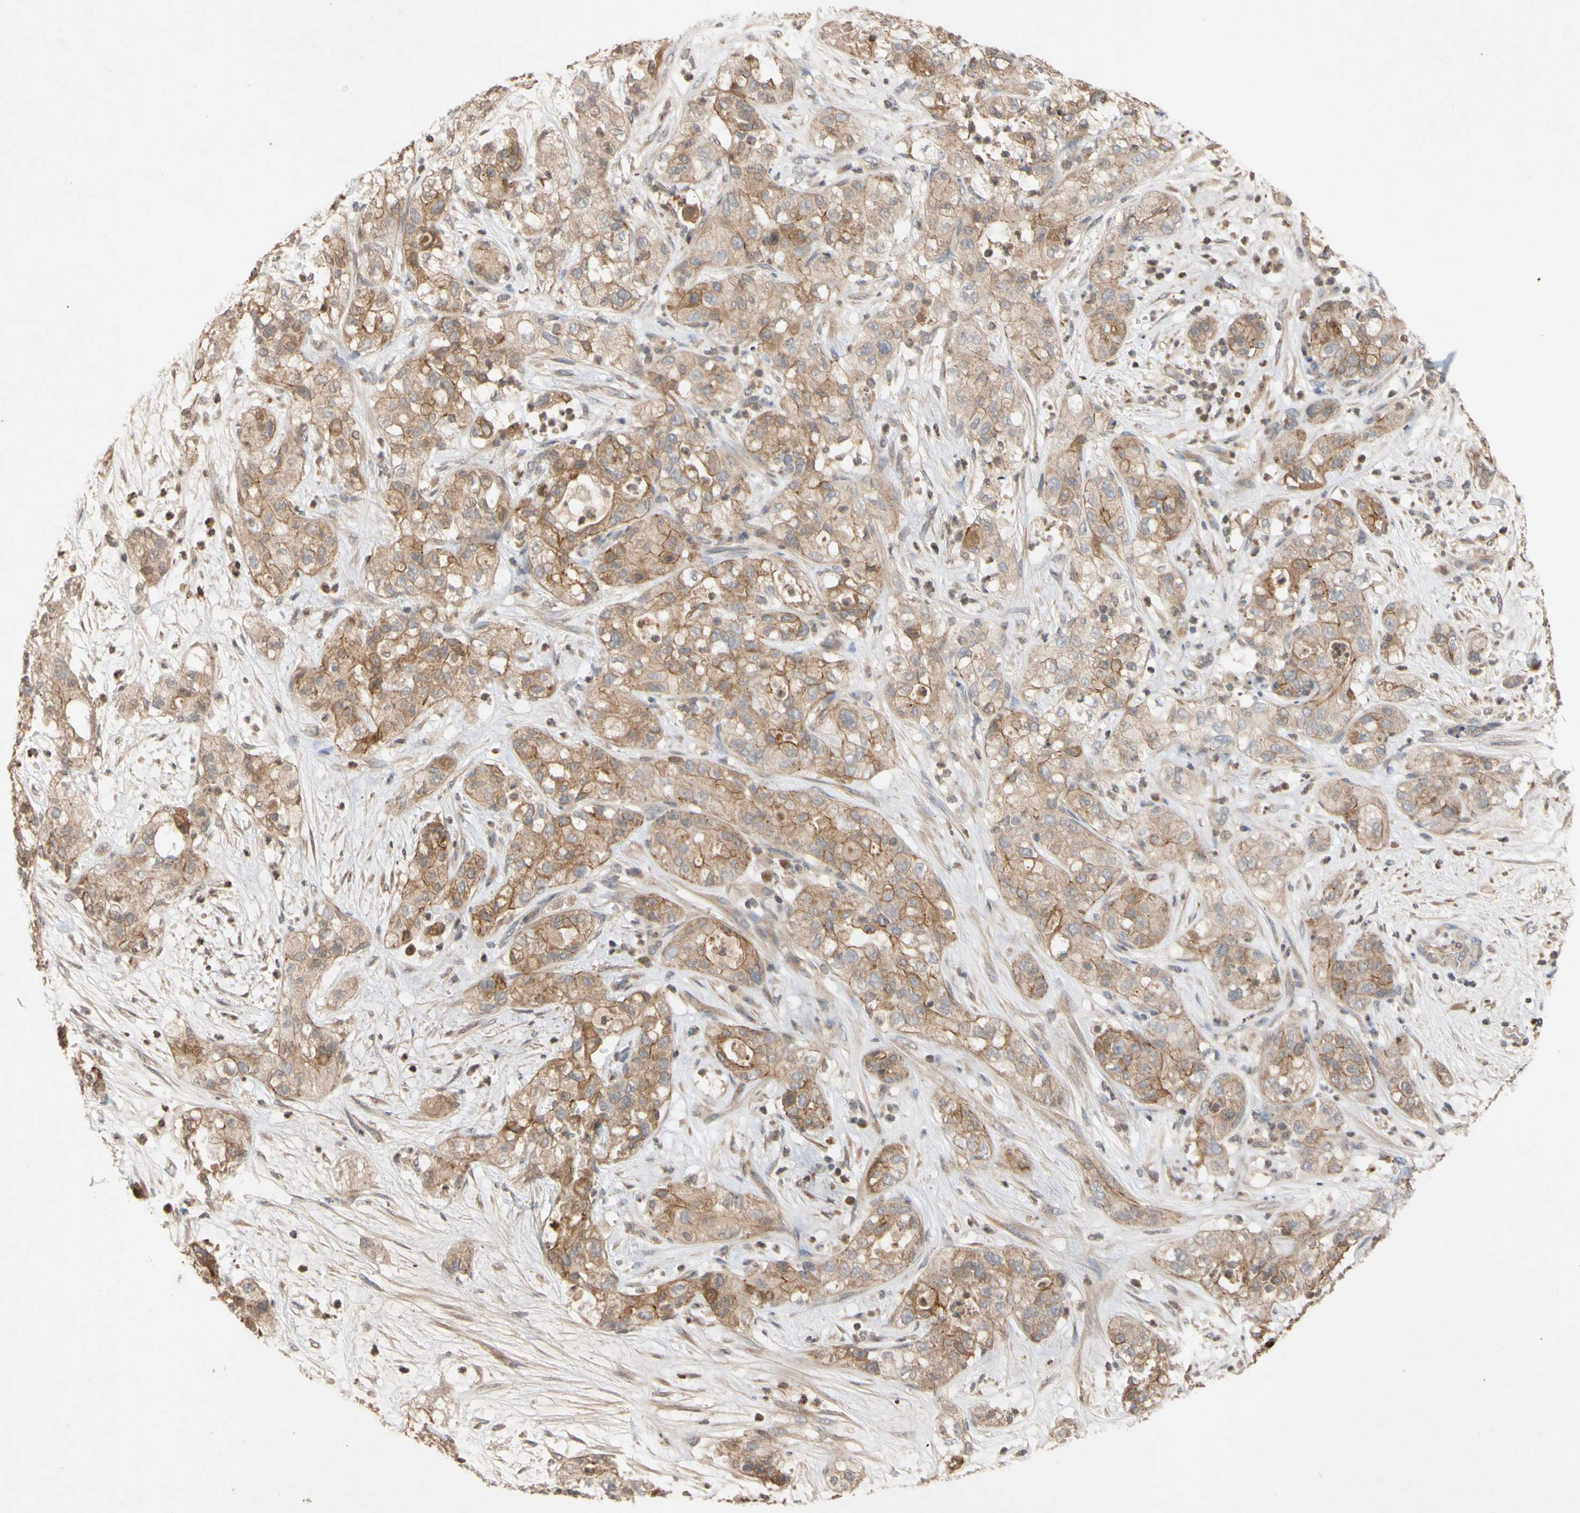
{"staining": {"intensity": "moderate", "quantity": ">75%", "location": "cytoplasmic/membranous"}, "tissue": "pancreatic cancer", "cell_type": "Tumor cells", "image_type": "cancer", "snomed": [{"axis": "morphology", "description": "Adenocarcinoma, NOS"}, {"axis": "topography", "description": "Pancreas"}], "caption": "Brown immunohistochemical staining in pancreatic cancer (adenocarcinoma) shows moderate cytoplasmic/membranous positivity in approximately >75% of tumor cells.", "gene": "NECTIN3", "patient": {"sex": "female", "age": 78}}